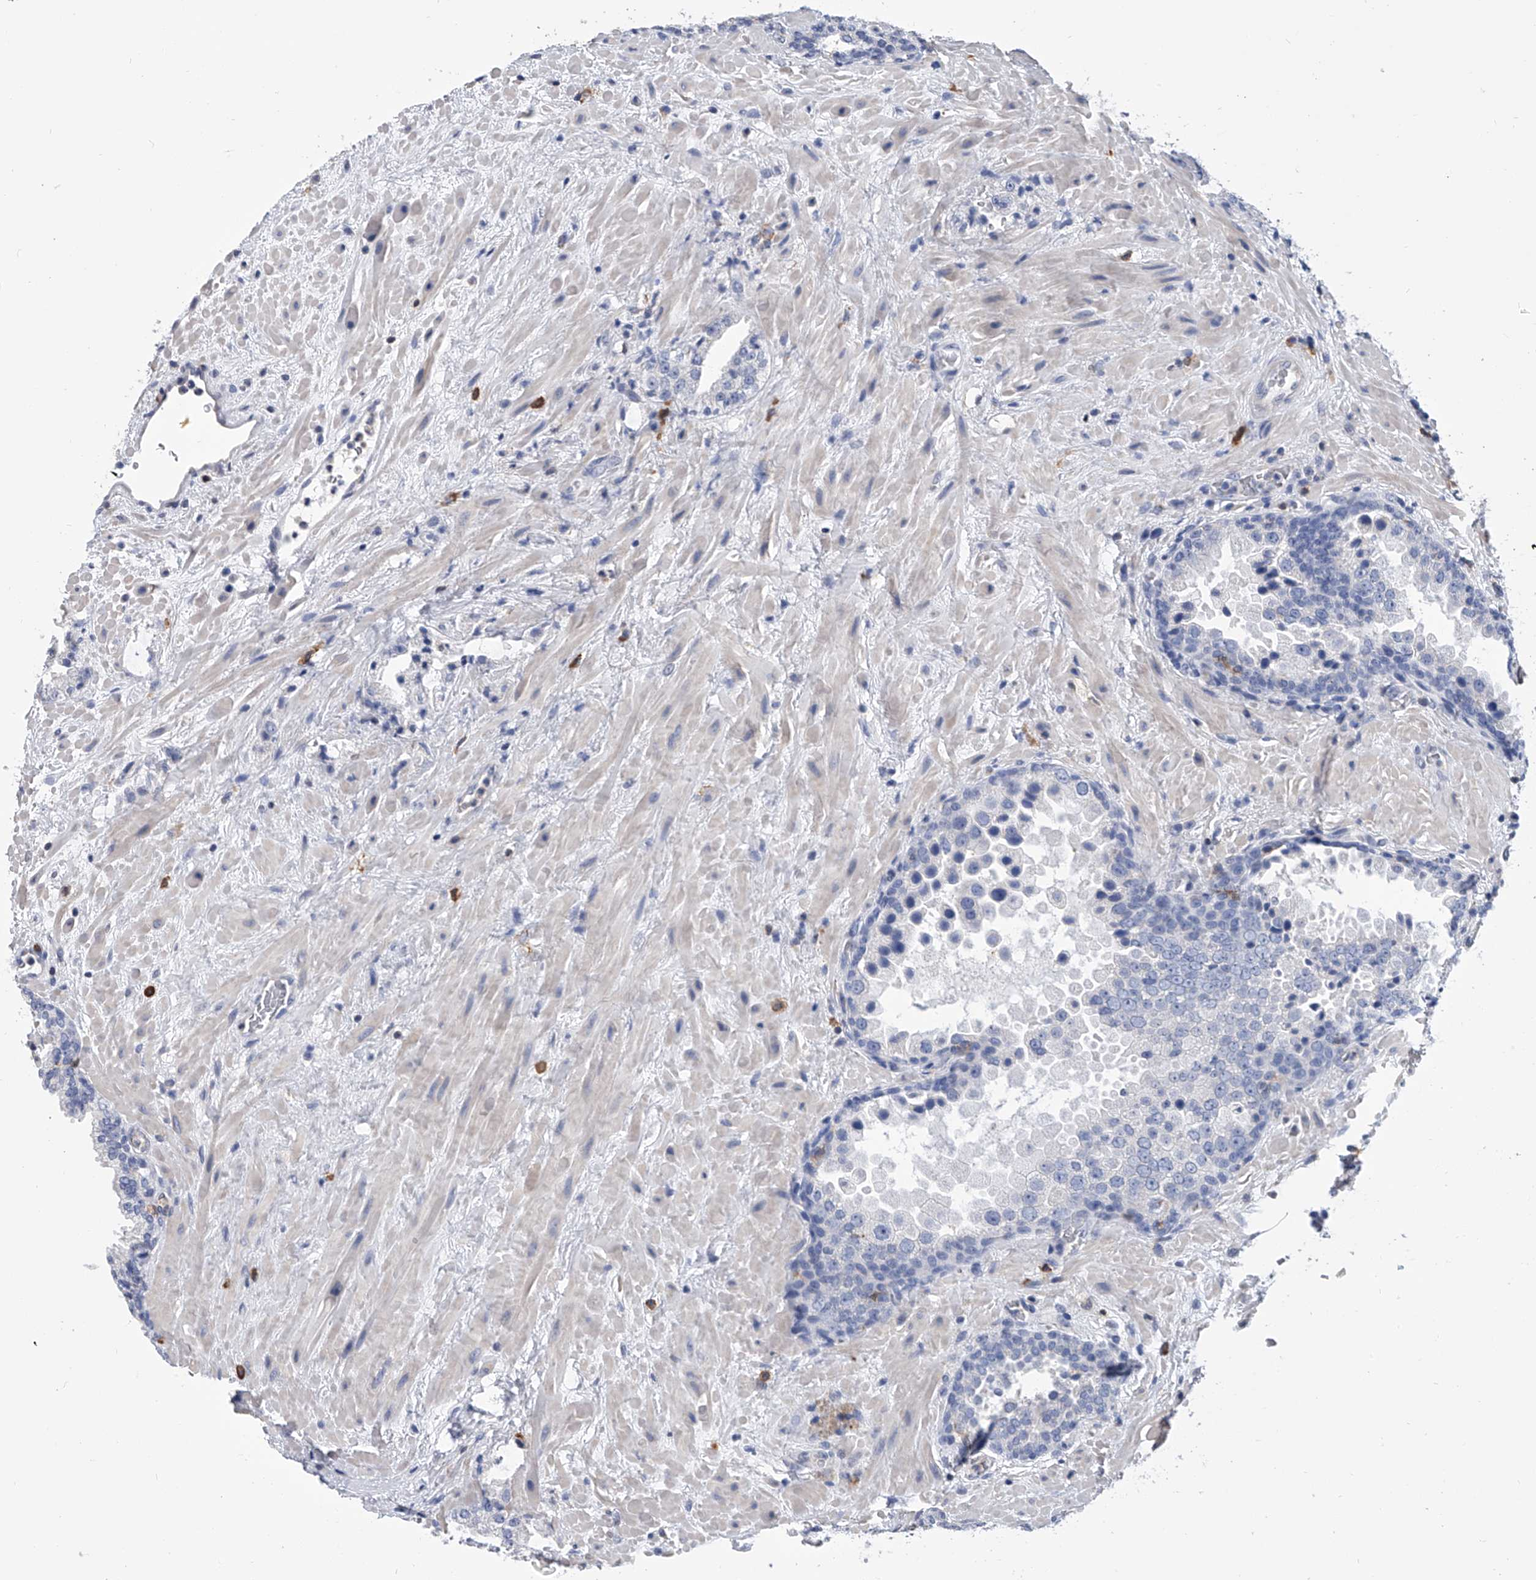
{"staining": {"intensity": "negative", "quantity": "none", "location": "none"}, "tissue": "prostate cancer", "cell_type": "Tumor cells", "image_type": "cancer", "snomed": [{"axis": "morphology", "description": "Adenocarcinoma, High grade"}, {"axis": "topography", "description": "Prostate"}], "caption": "Micrograph shows no significant protein positivity in tumor cells of prostate cancer.", "gene": "SERPINB9", "patient": {"sex": "male", "age": 64}}